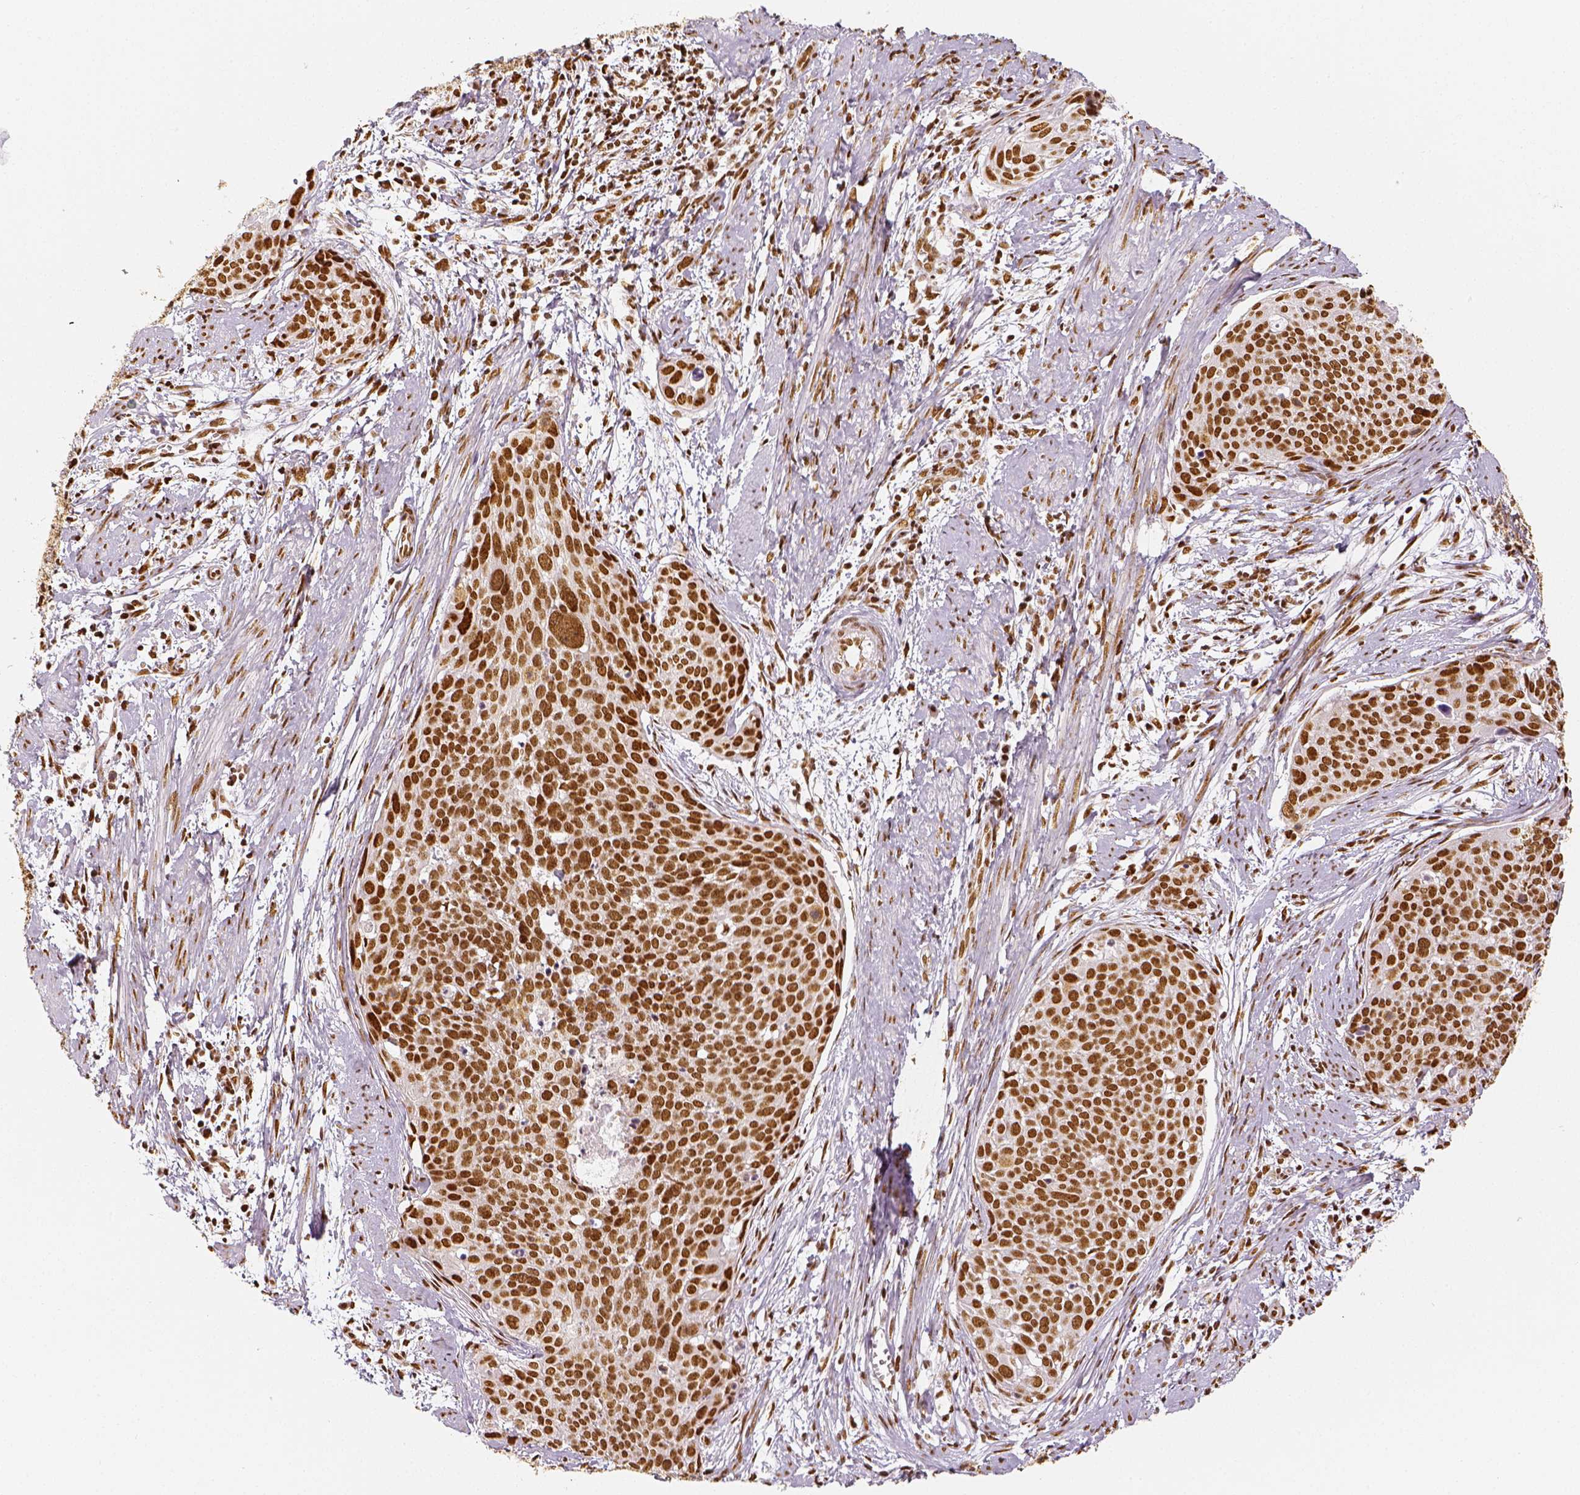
{"staining": {"intensity": "moderate", "quantity": ">75%", "location": "nuclear"}, "tissue": "cervical cancer", "cell_type": "Tumor cells", "image_type": "cancer", "snomed": [{"axis": "morphology", "description": "Squamous cell carcinoma, NOS"}, {"axis": "topography", "description": "Cervix"}], "caption": "Cervical cancer stained with IHC demonstrates moderate nuclear staining in about >75% of tumor cells. (IHC, brightfield microscopy, high magnification).", "gene": "KDM5B", "patient": {"sex": "female", "age": 39}}